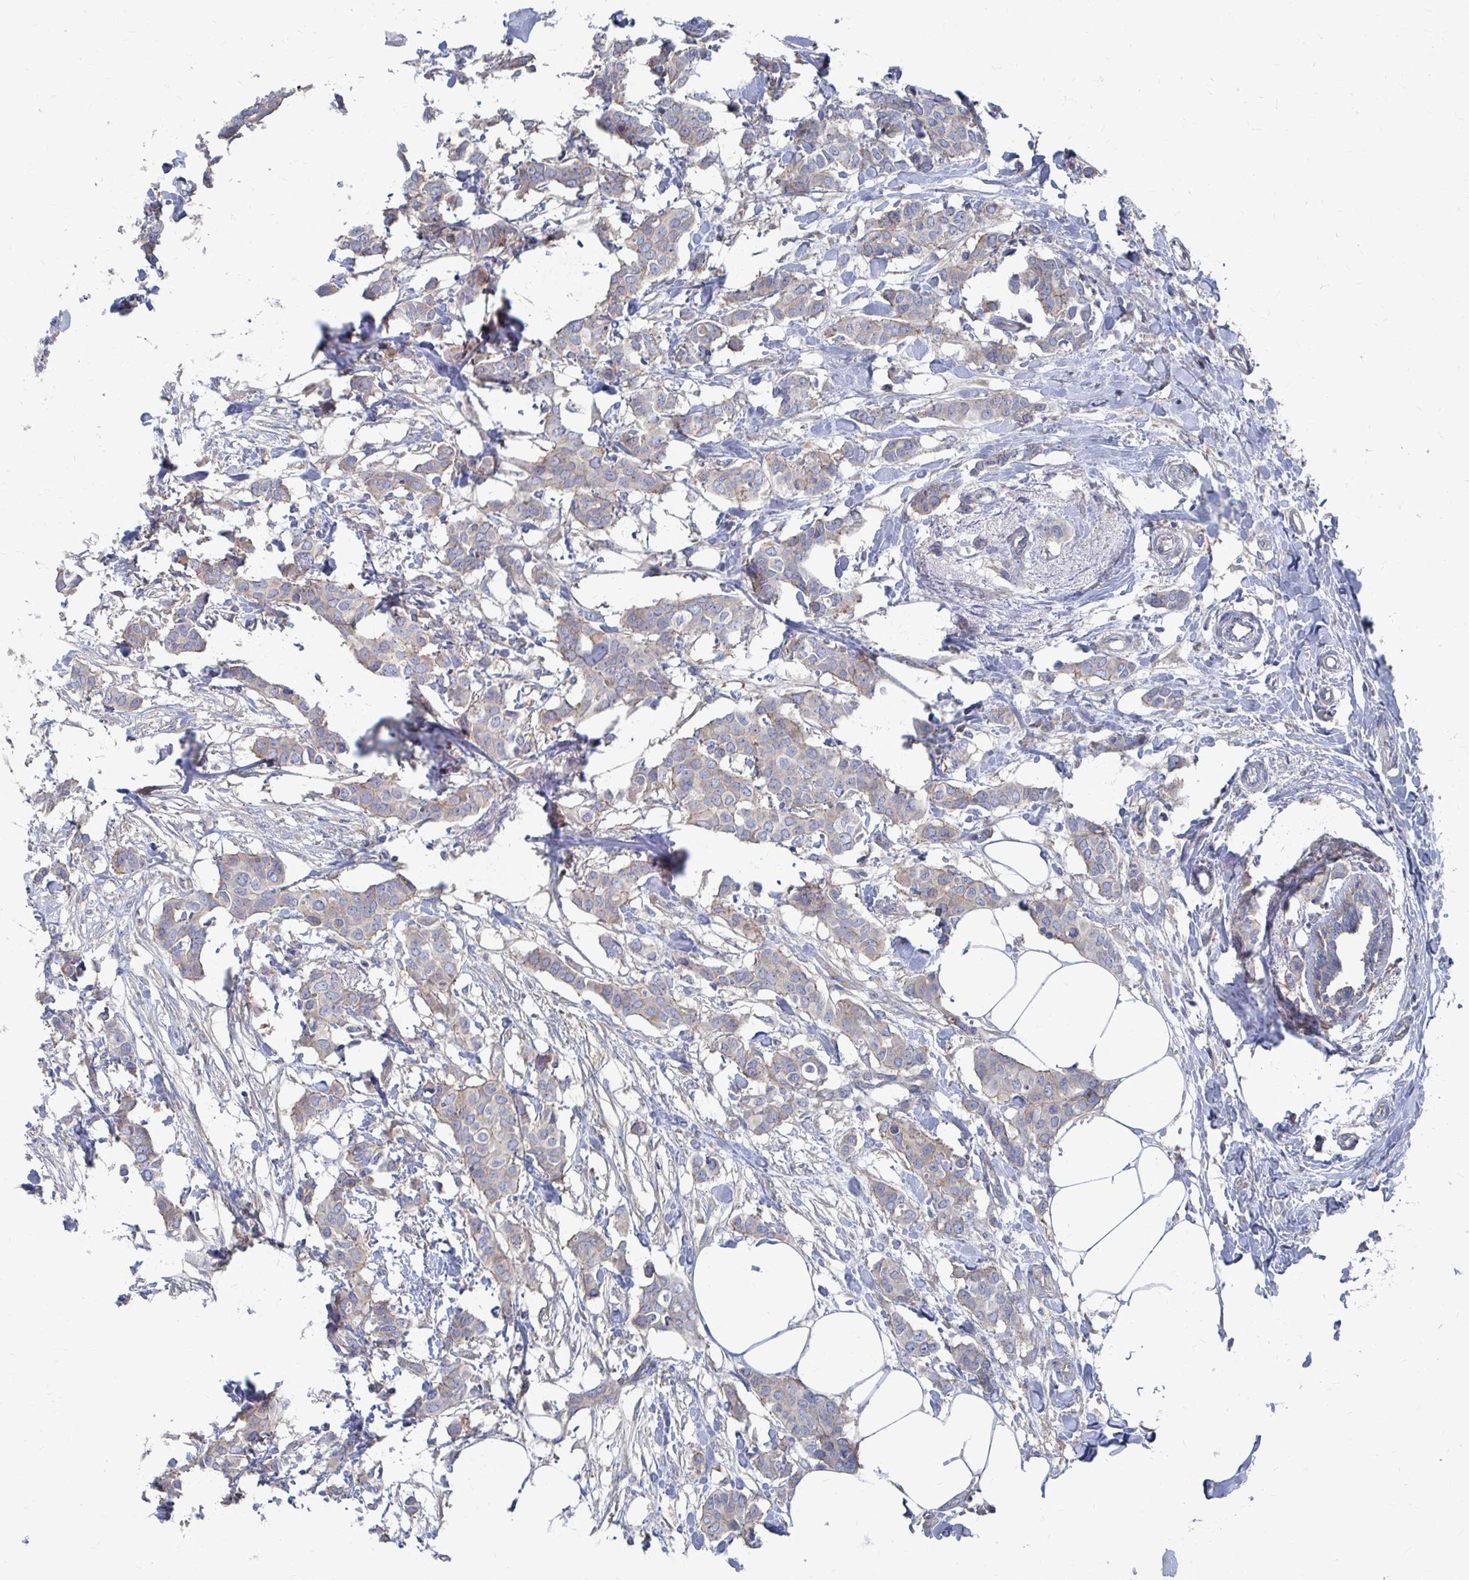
{"staining": {"intensity": "weak", "quantity": "25%-75%", "location": "cytoplasmic/membranous"}, "tissue": "breast cancer", "cell_type": "Tumor cells", "image_type": "cancer", "snomed": [{"axis": "morphology", "description": "Duct carcinoma"}, {"axis": "topography", "description": "Breast"}], "caption": "High-power microscopy captured an immunohistochemistry image of breast cancer (infiltrating ductal carcinoma), revealing weak cytoplasmic/membranous staining in approximately 25%-75% of tumor cells.", "gene": "PLEKHG7", "patient": {"sex": "female", "age": 62}}